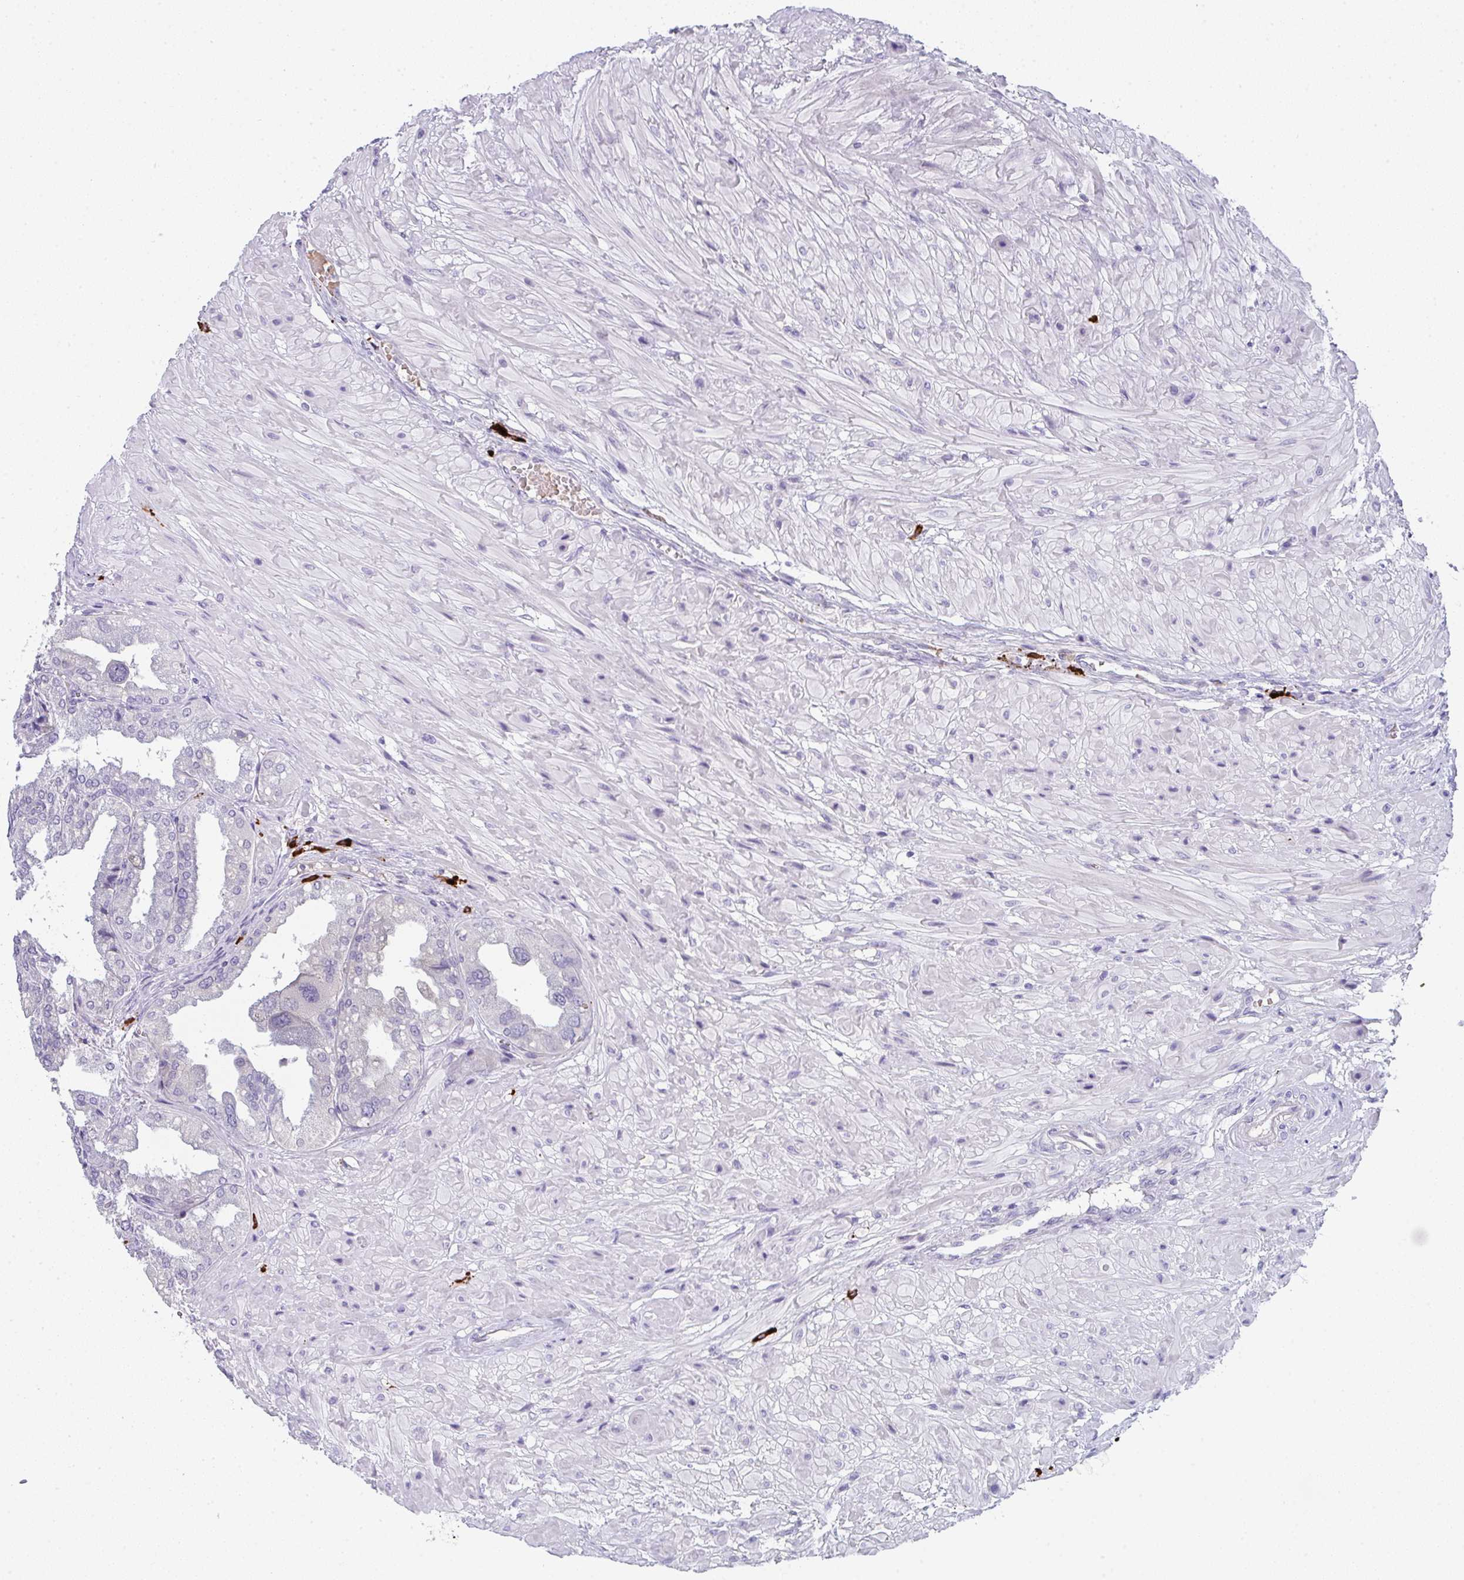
{"staining": {"intensity": "weak", "quantity": "25%-75%", "location": "cytoplasmic/membranous"}, "tissue": "seminal vesicle", "cell_type": "Glandular cells", "image_type": "normal", "snomed": [{"axis": "morphology", "description": "Normal tissue, NOS"}, {"axis": "topography", "description": "Seminal veicle"}], "caption": "Protein staining demonstrates weak cytoplasmic/membranous expression in about 25%-75% of glandular cells in normal seminal vesicle.", "gene": "CACNA1S", "patient": {"sex": "male", "age": 55}}